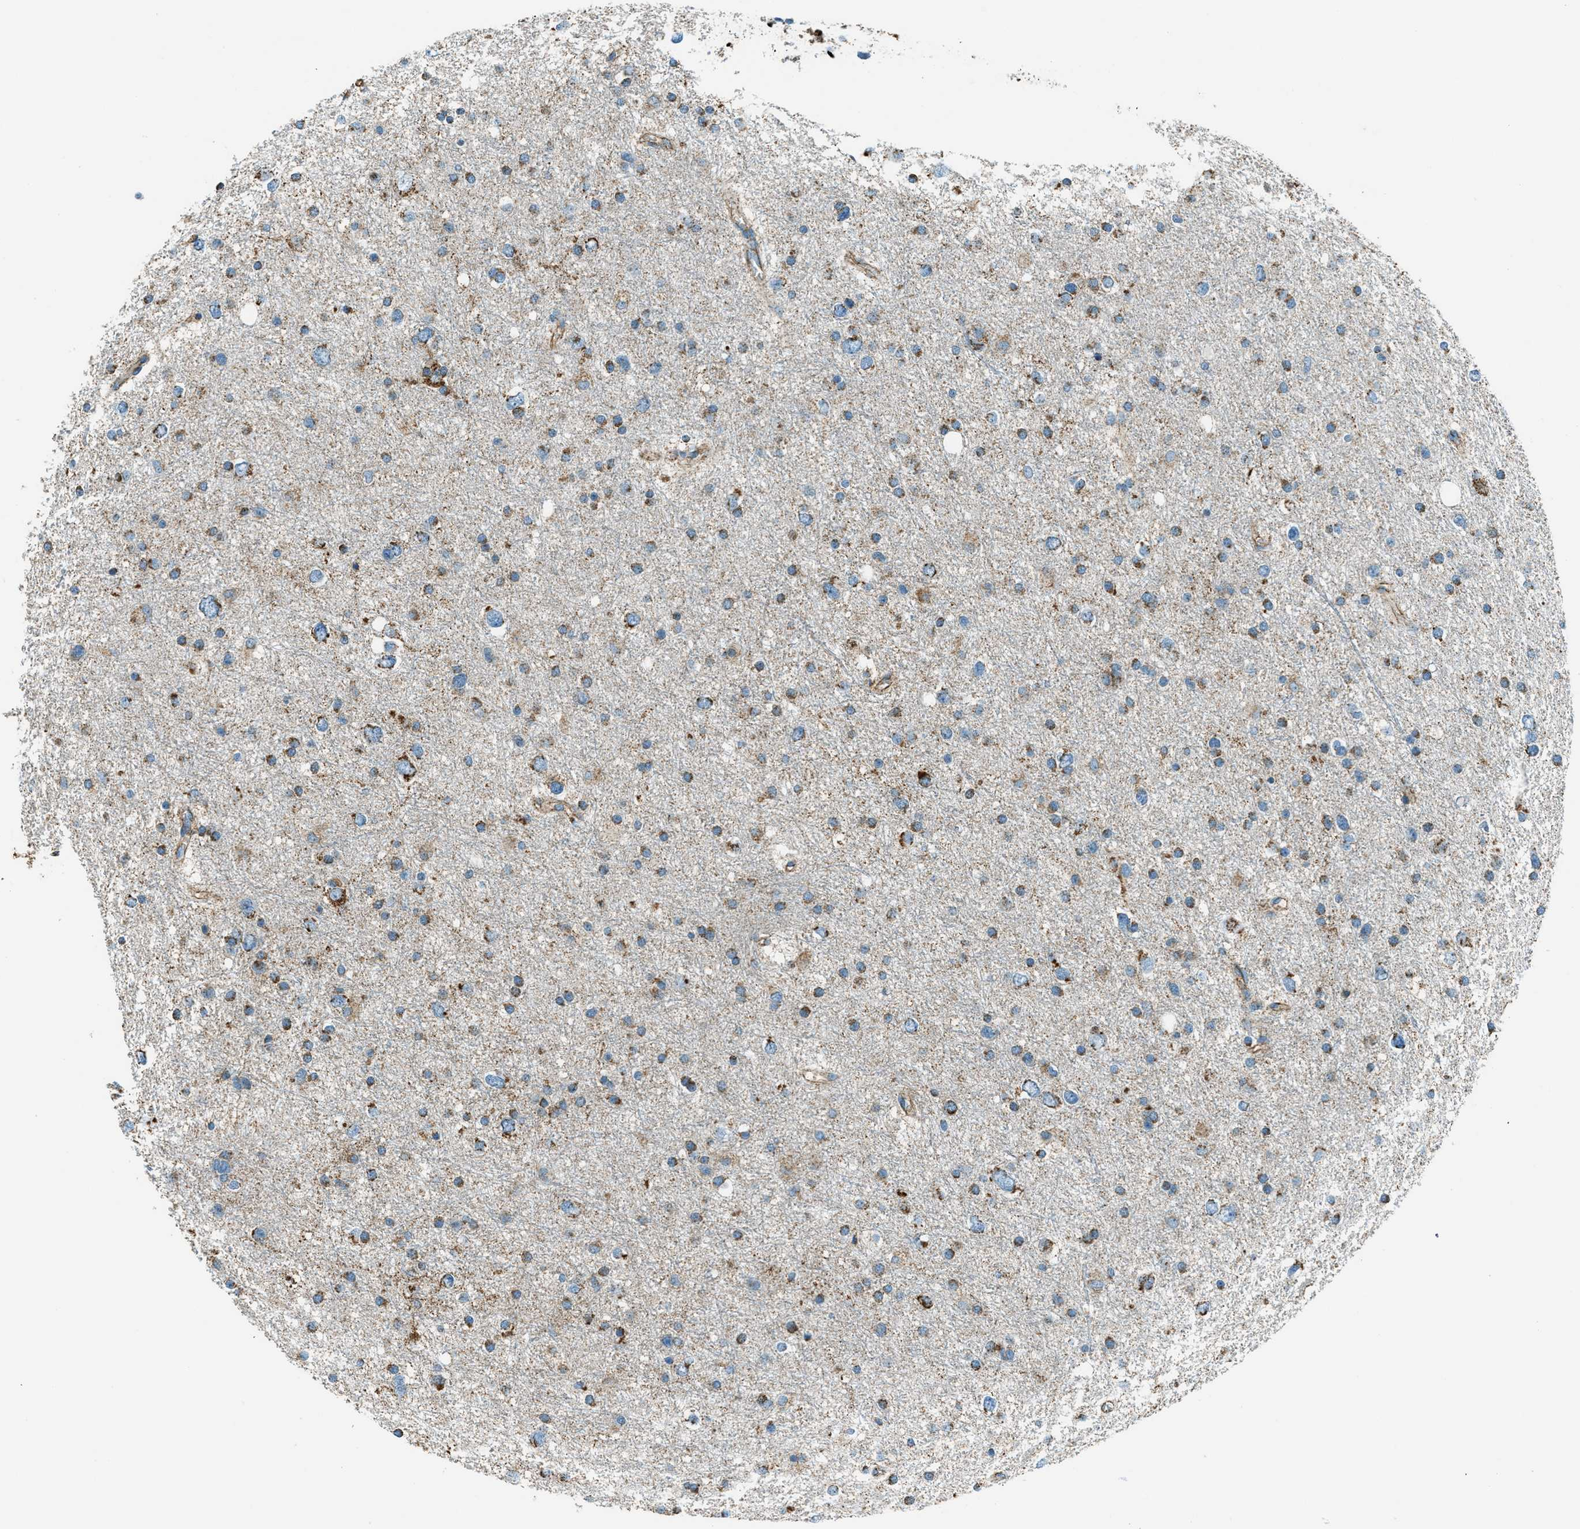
{"staining": {"intensity": "moderate", "quantity": ">75%", "location": "cytoplasmic/membranous"}, "tissue": "glioma", "cell_type": "Tumor cells", "image_type": "cancer", "snomed": [{"axis": "morphology", "description": "Glioma, malignant, Low grade"}, {"axis": "topography", "description": "Brain"}], "caption": "Immunohistochemistry (IHC) of human glioma exhibits medium levels of moderate cytoplasmic/membranous staining in about >75% of tumor cells.", "gene": "CHST15", "patient": {"sex": "female", "age": 37}}